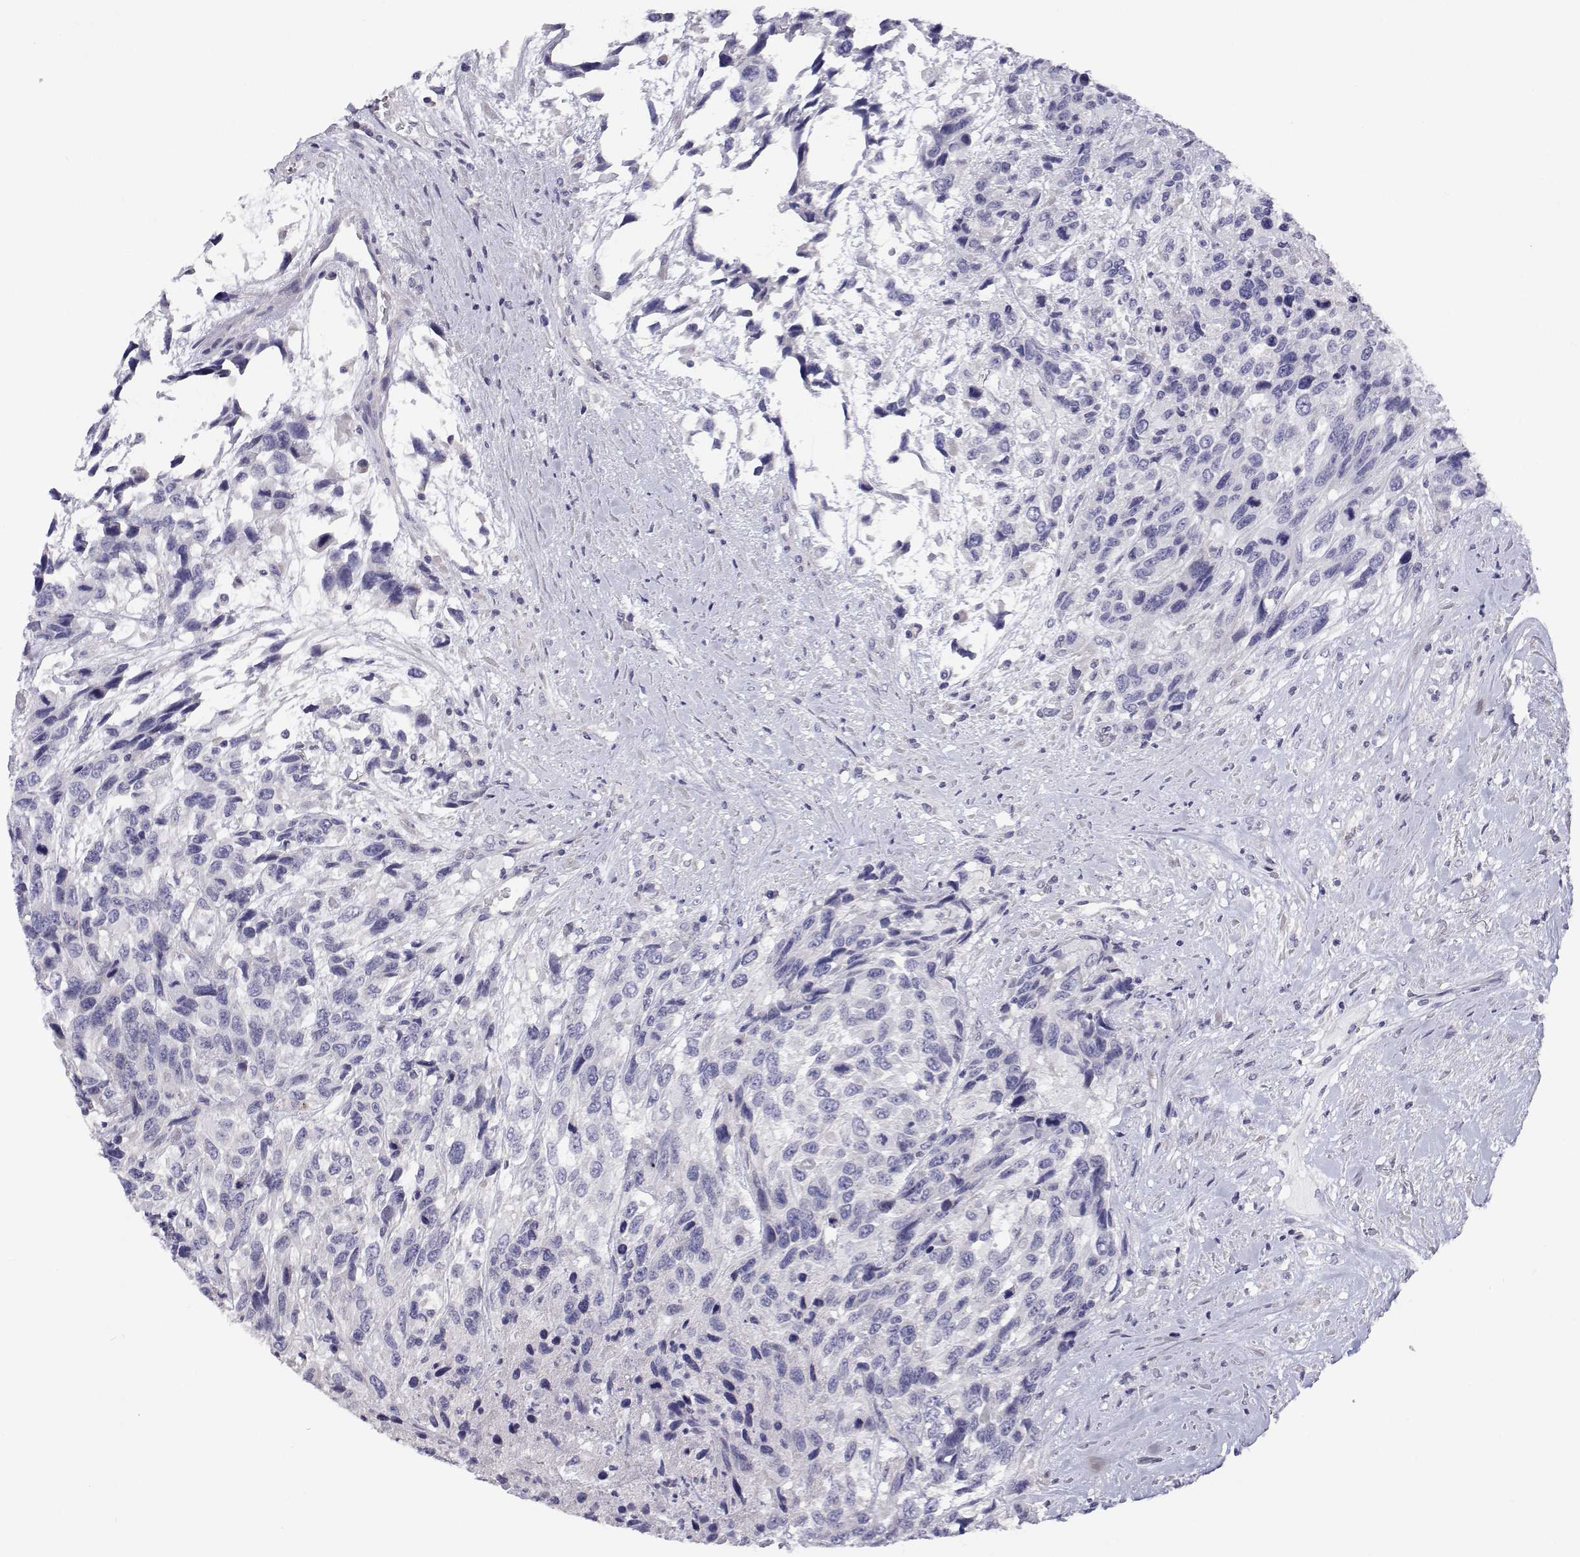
{"staining": {"intensity": "negative", "quantity": "none", "location": "none"}, "tissue": "urothelial cancer", "cell_type": "Tumor cells", "image_type": "cancer", "snomed": [{"axis": "morphology", "description": "Urothelial carcinoma, High grade"}, {"axis": "topography", "description": "Urinary bladder"}], "caption": "Urothelial cancer stained for a protein using immunohistochemistry (IHC) shows no positivity tumor cells.", "gene": "ANKRD65", "patient": {"sex": "female", "age": 70}}